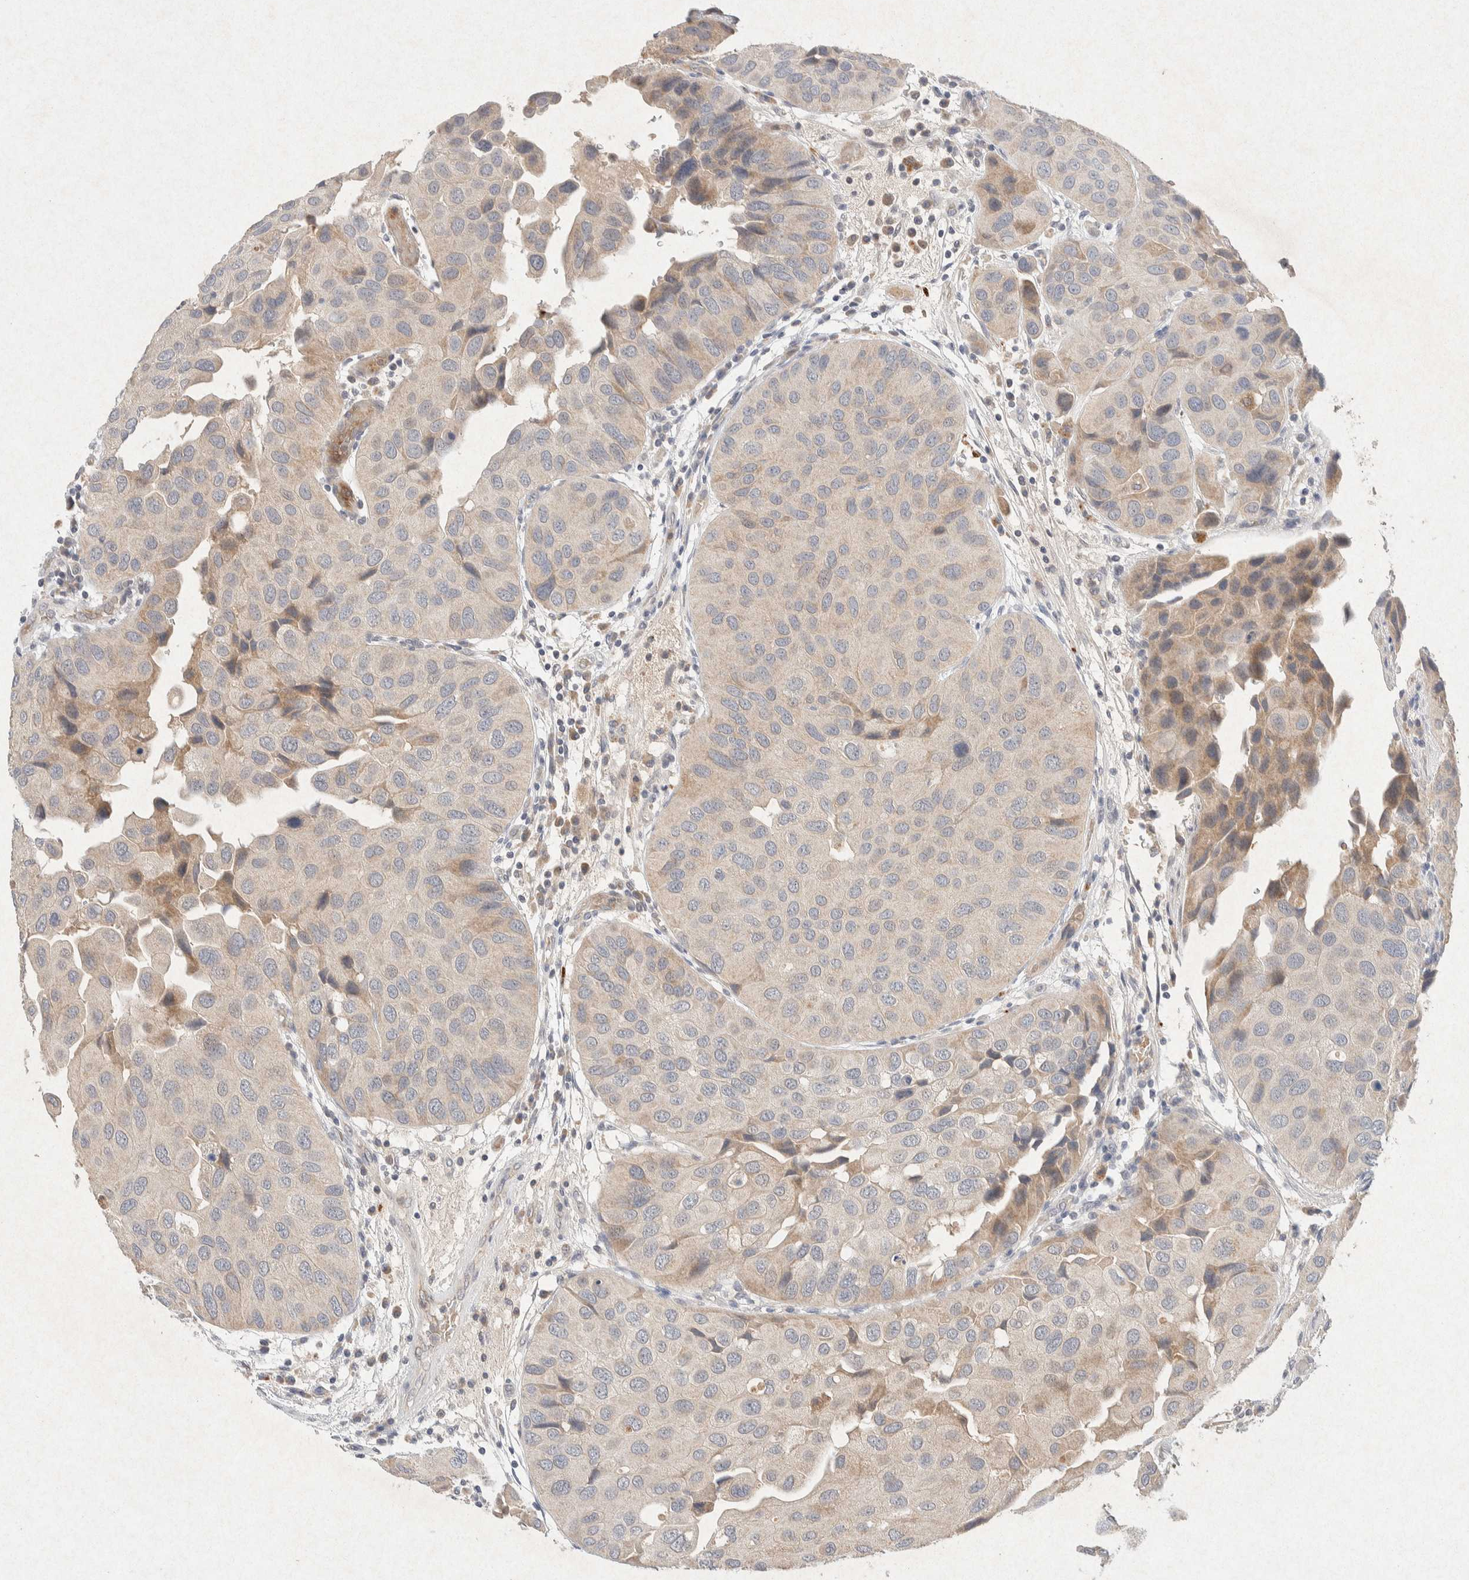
{"staining": {"intensity": "weak", "quantity": "<25%", "location": "cytoplasmic/membranous"}, "tissue": "urothelial cancer", "cell_type": "Tumor cells", "image_type": "cancer", "snomed": [{"axis": "morphology", "description": "Urothelial carcinoma, High grade"}, {"axis": "topography", "description": "Urinary bladder"}], "caption": "Urothelial cancer was stained to show a protein in brown. There is no significant positivity in tumor cells. (Brightfield microscopy of DAB IHC at high magnification).", "gene": "GNAI1", "patient": {"sex": "female", "age": 64}}